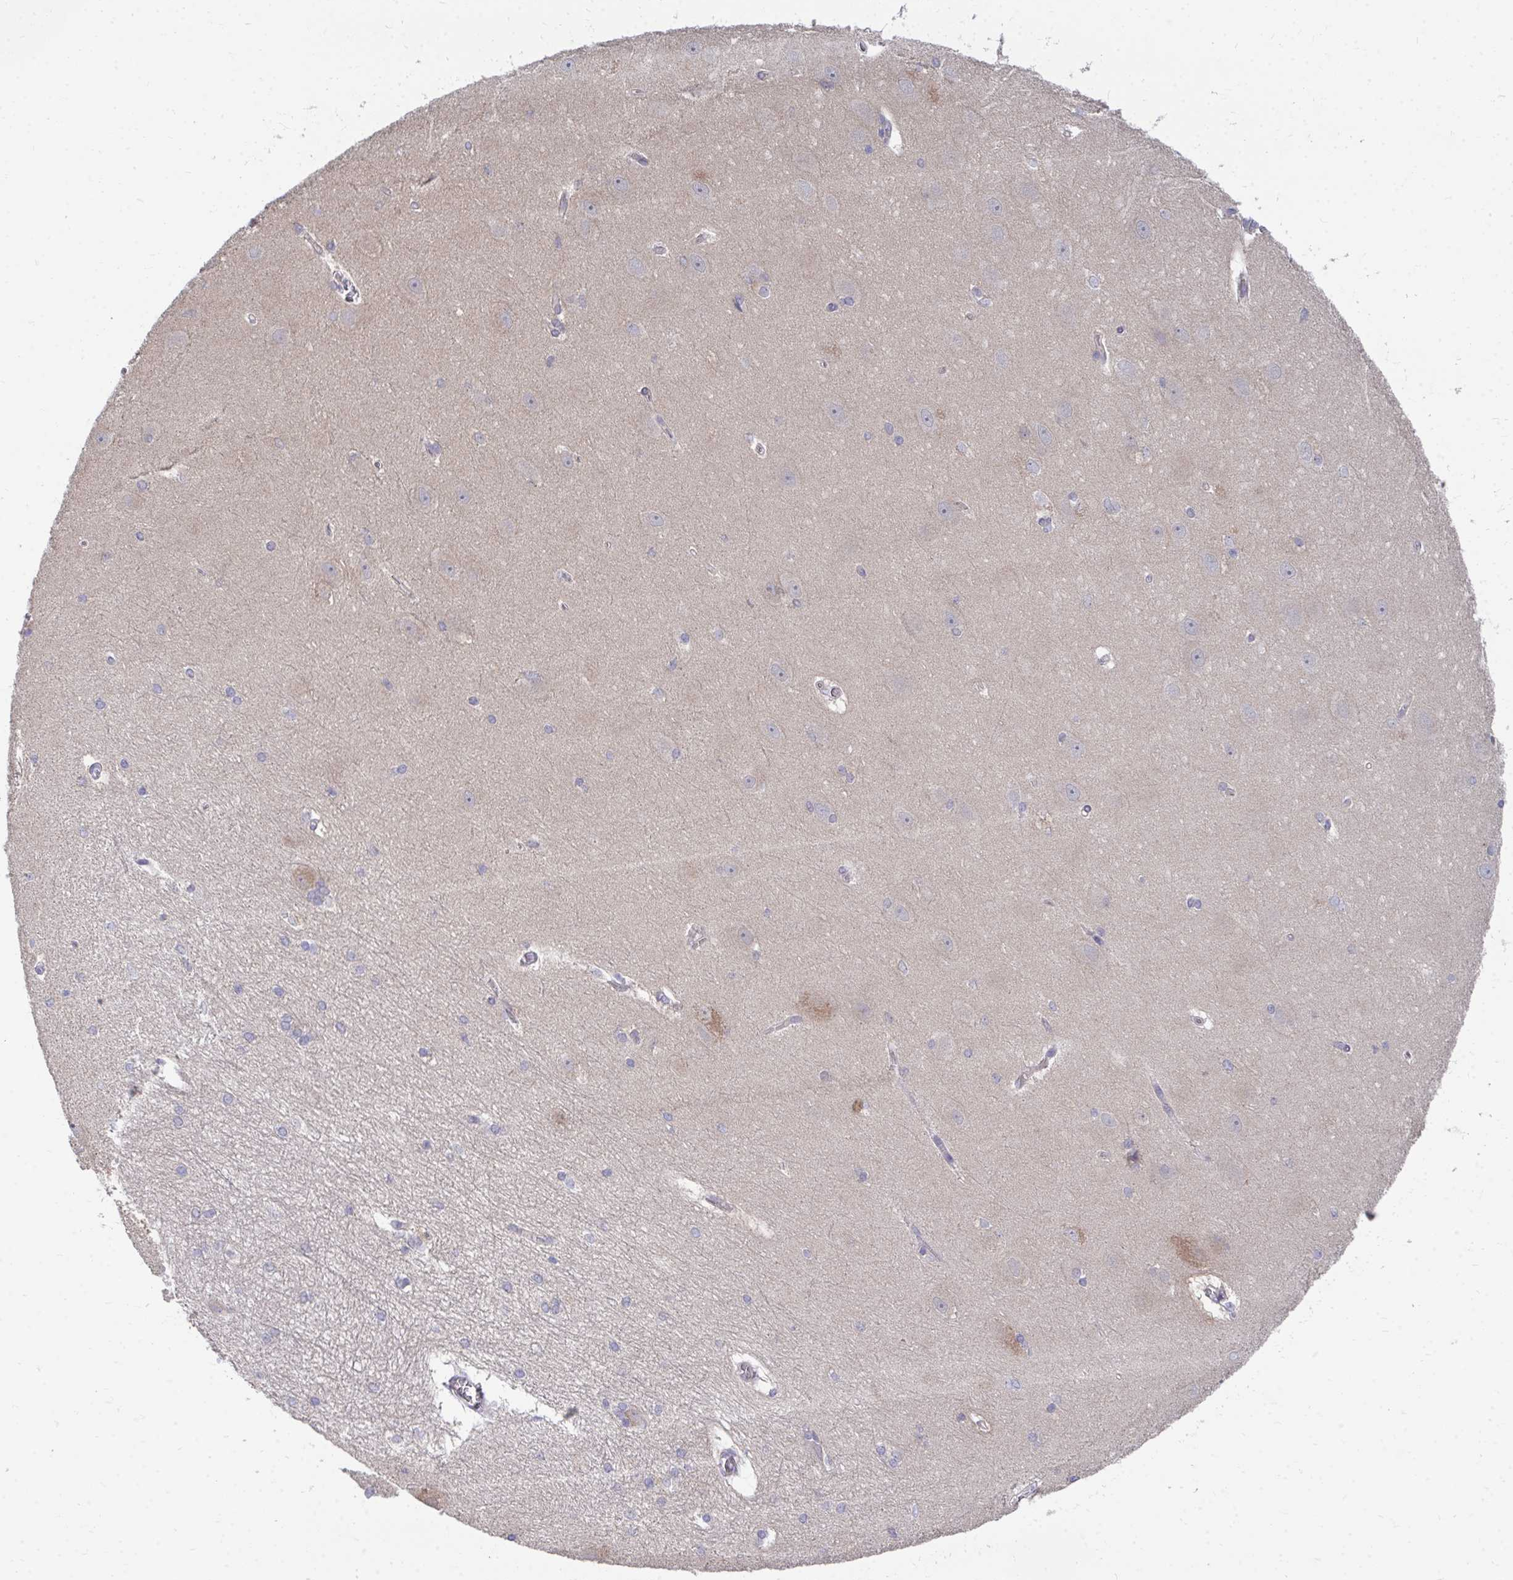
{"staining": {"intensity": "negative", "quantity": "none", "location": "none"}, "tissue": "hippocampus", "cell_type": "Glial cells", "image_type": "normal", "snomed": [{"axis": "morphology", "description": "Normal tissue, NOS"}, {"axis": "topography", "description": "Cerebral cortex"}, {"axis": "topography", "description": "Hippocampus"}], "caption": "Glial cells are negative for protein expression in unremarkable human hippocampus. (IHC, brightfield microscopy, high magnification).", "gene": "MROH8", "patient": {"sex": "female", "age": 19}}